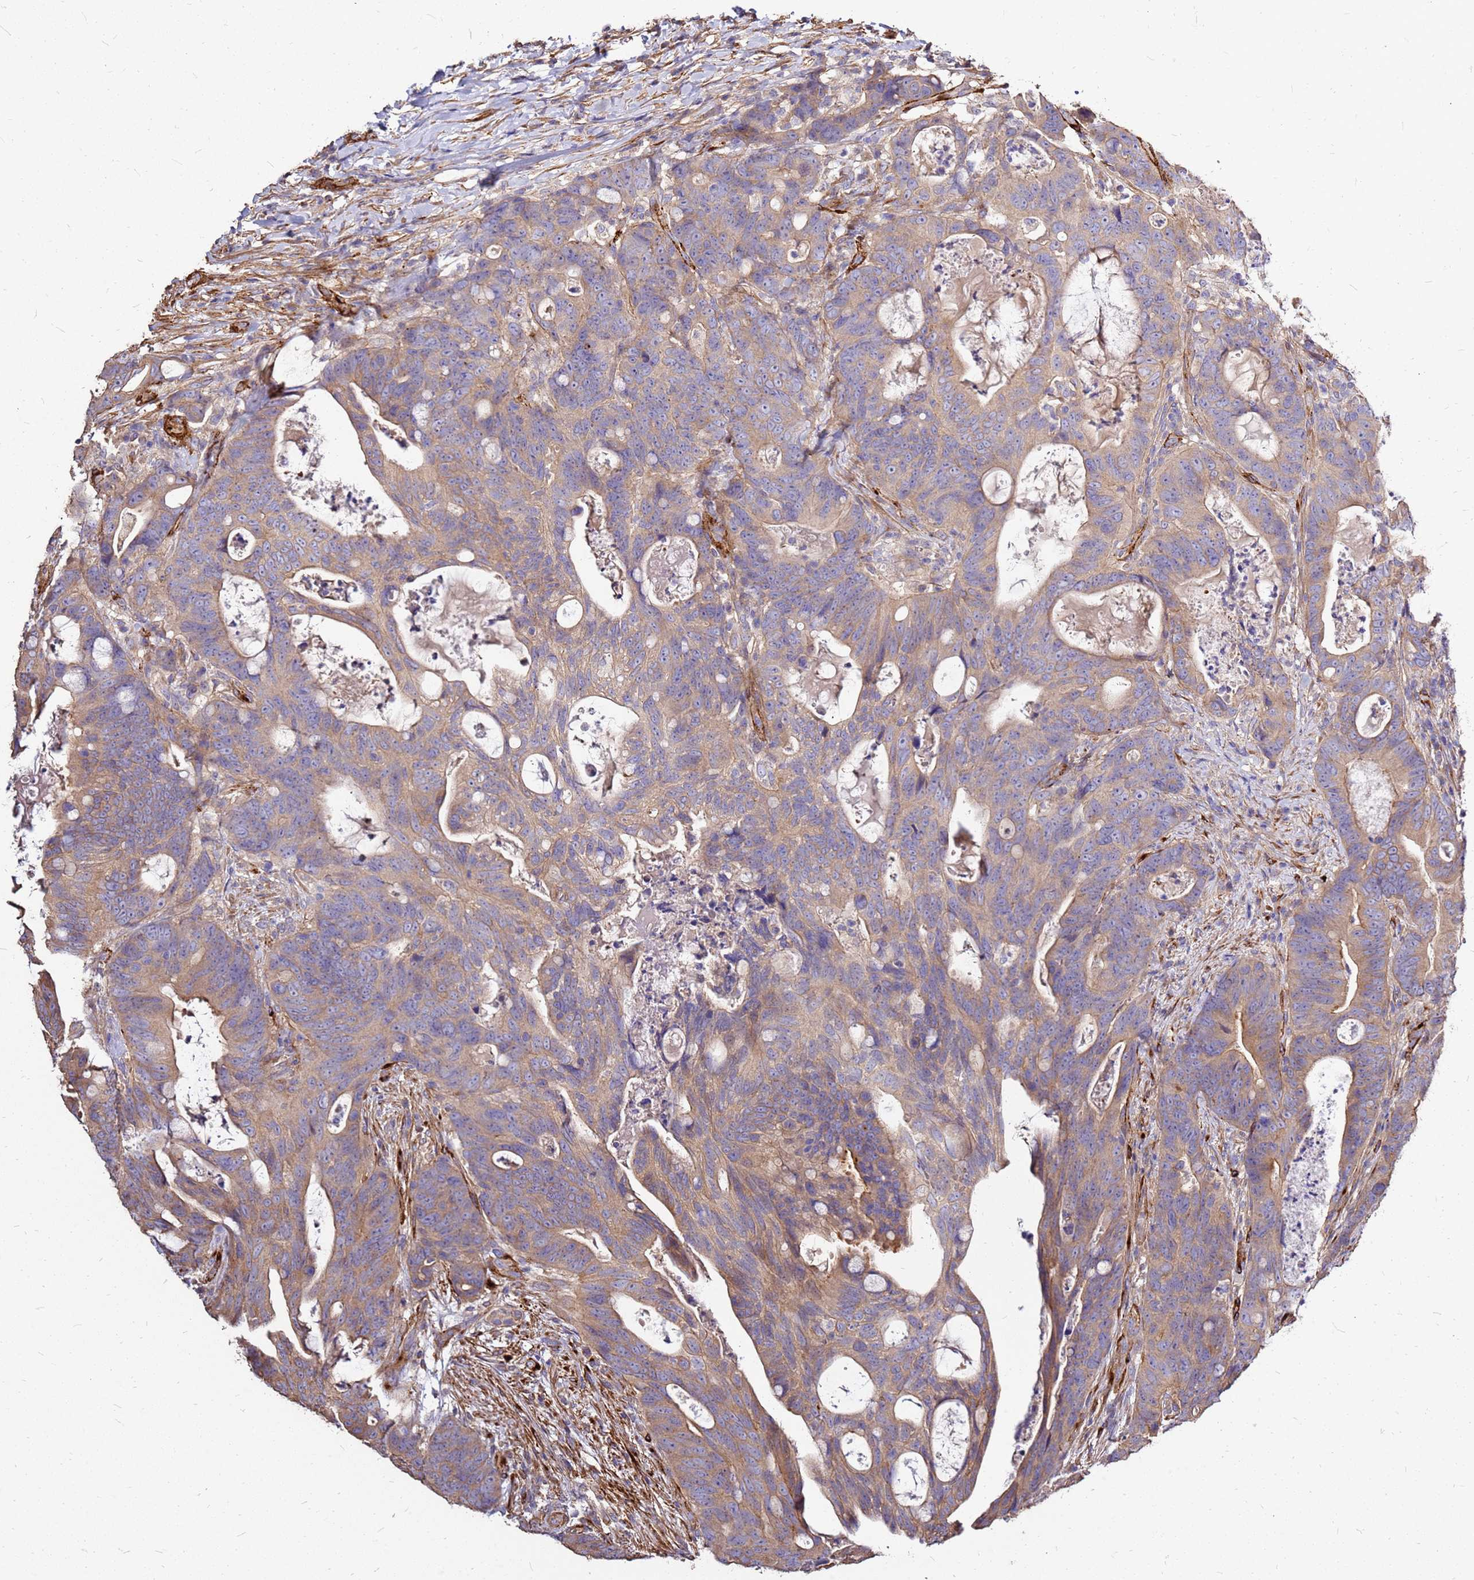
{"staining": {"intensity": "moderate", "quantity": "25%-75%", "location": "cytoplasmic/membranous"}, "tissue": "colorectal cancer", "cell_type": "Tumor cells", "image_type": "cancer", "snomed": [{"axis": "morphology", "description": "Adenocarcinoma, NOS"}, {"axis": "topography", "description": "Colon"}], "caption": "Tumor cells demonstrate medium levels of moderate cytoplasmic/membranous staining in approximately 25%-75% of cells in human adenocarcinoma (colorectal).", "gene": "EXD3", "patient": {"sex": "female", "age": 82}}